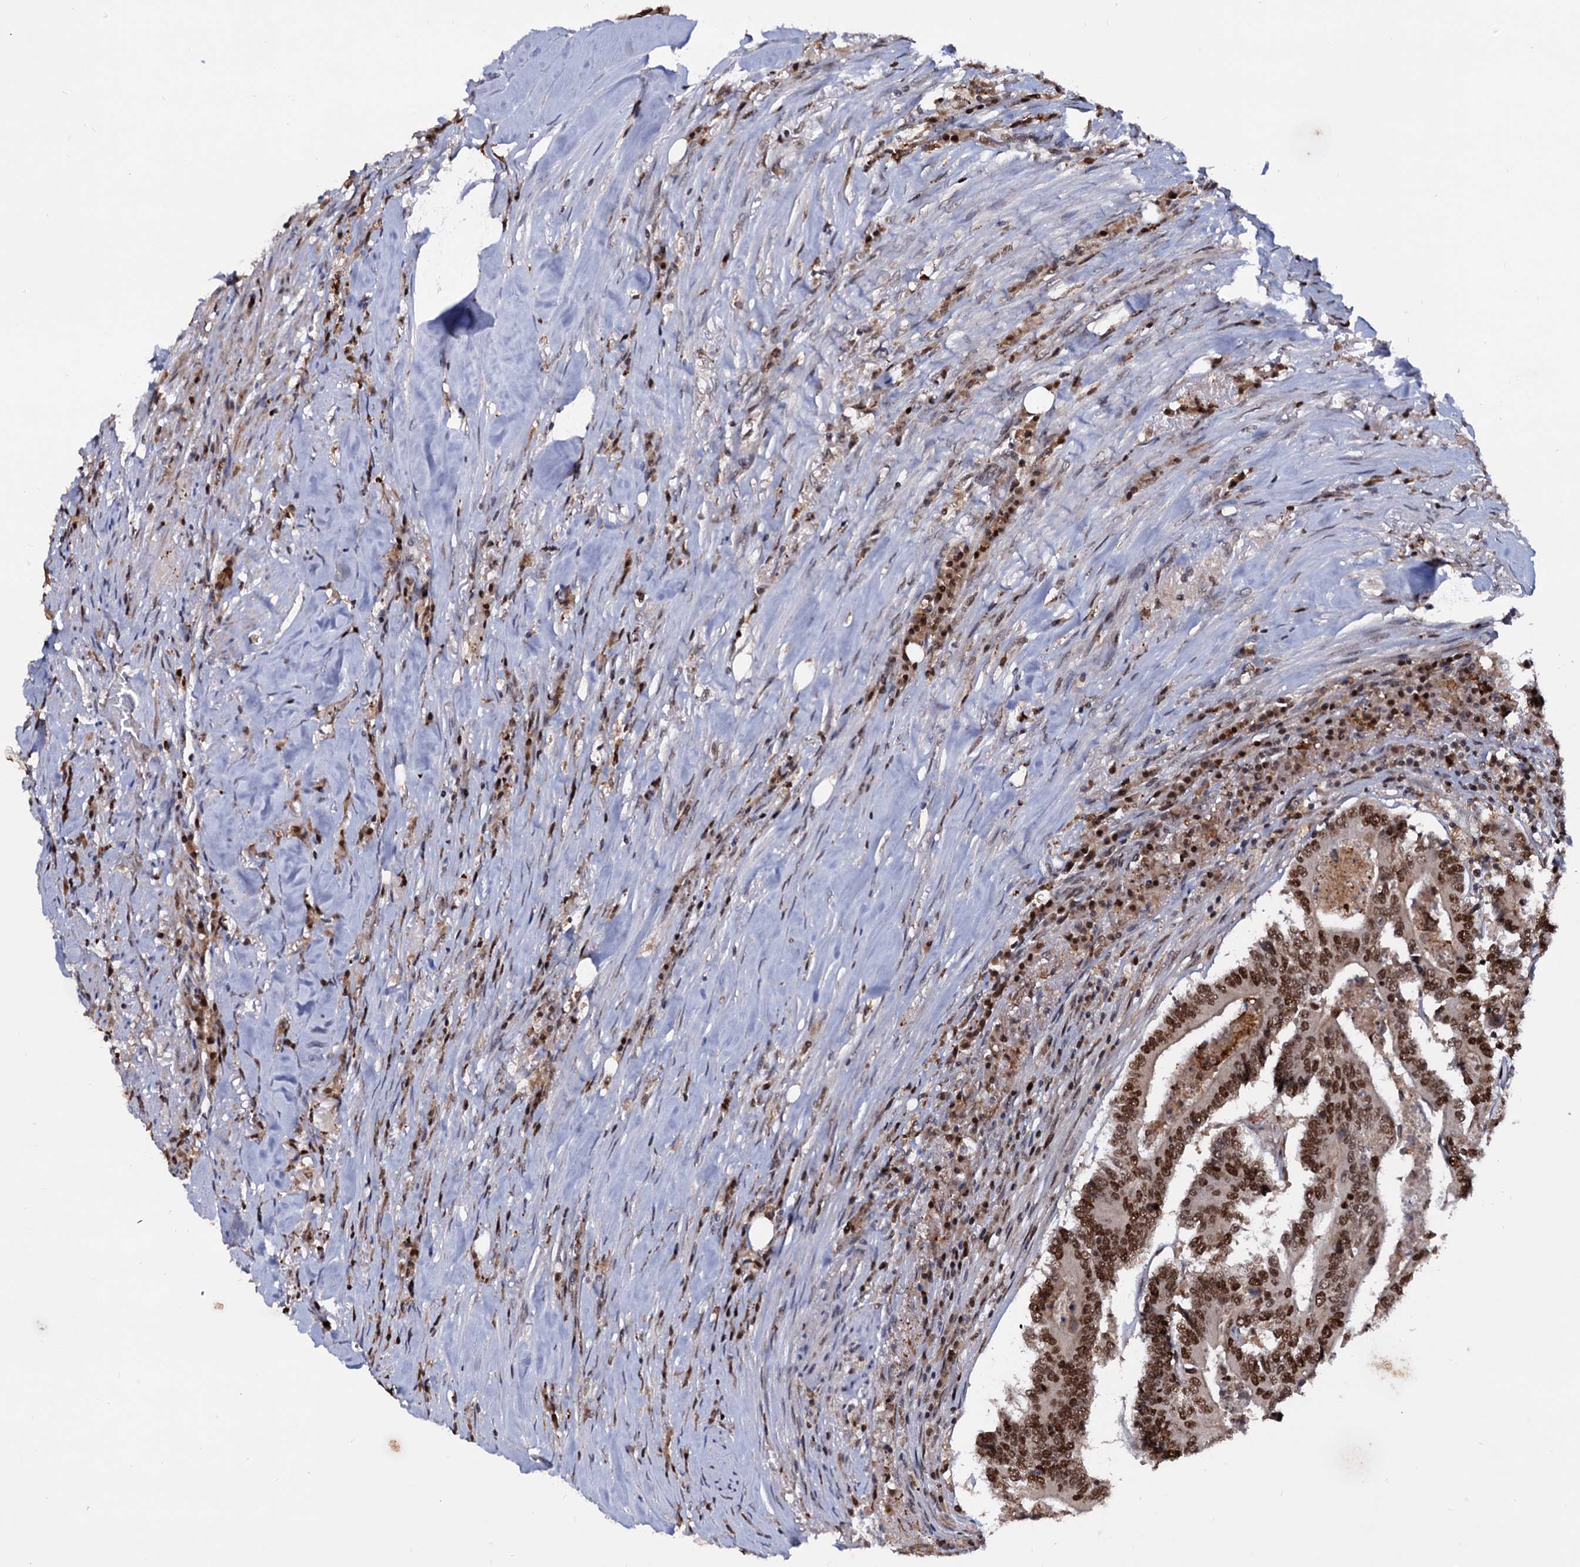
{"staining": {"intensity": "moderate", "quantity": ">75%", "location": "nuclear"}, "tissue": "colorectal cancer", "cell_type": "Tumor cells", "image_type": "cancer", "snomed": [{"axis": "morphology", "description": "Adenocarcinoma, NOS"}, {"axis": "topography", "description": "Colon"}], "caption": "Immunohistochemistry histopathology image of human colorectal cancer stained for a protein (brown), which demonstrates medium levels of moderate nuclear positivity in about >75% of tumor cells.", "gene": "RNASEH2B", "patient": {"sex": "male", "age": 83}}